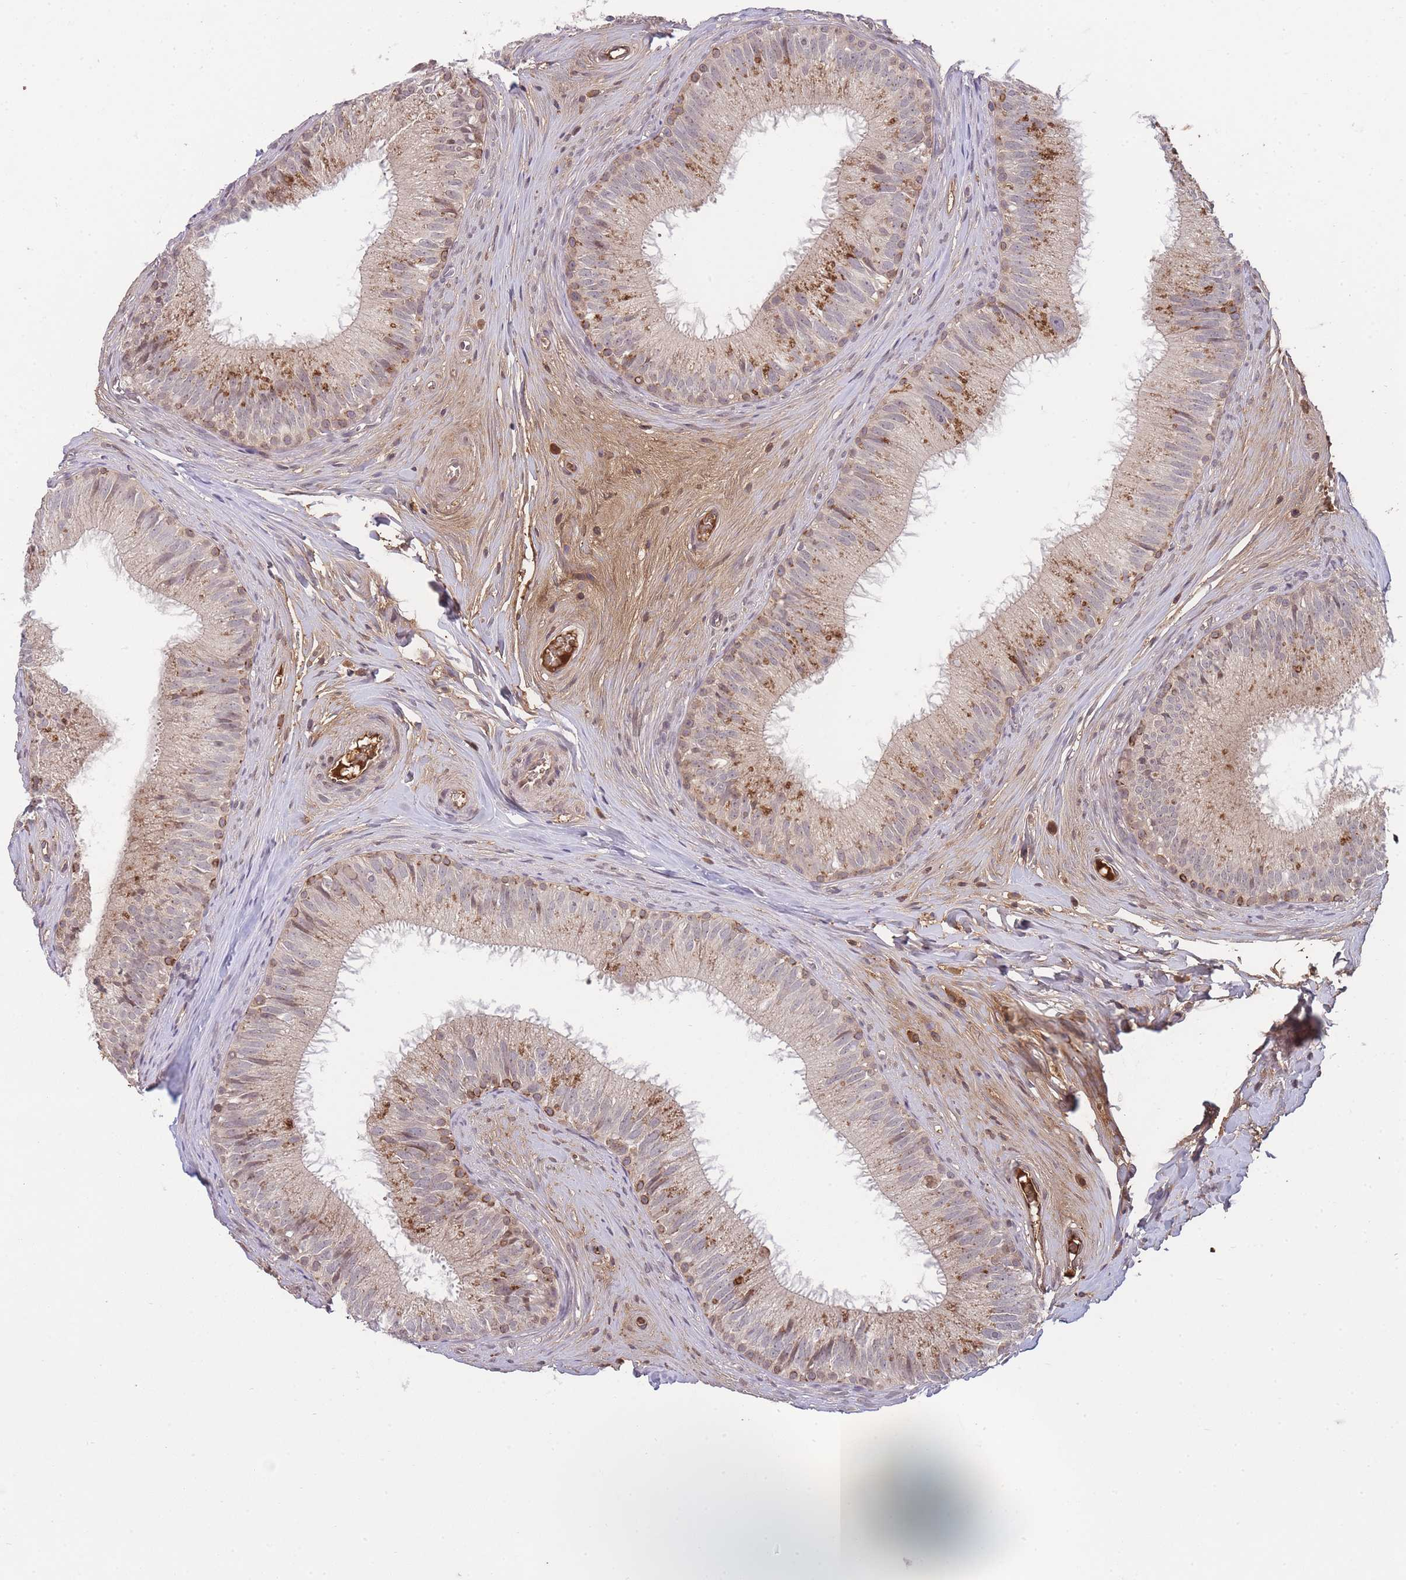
{"staining": {"intensity": "moderate", "quantity": "<25%", "location": "cytoplasmic/membranous"}, "tissue": "epididymis", "cell_type": "Glandular cells", "image_type": "normal", "snomed": [{"axis": "morphology", "description": "Normal tissue, NOS"}, {"axis": "topography", "description": "Epididymis"}], "caption": "Protein staining demonstrates moderate cytoplasmic/membranous staining in about <25% of glandular cells in normal epididymis.", "gene": "RALGDS", "patient": {"sex": "male", "age": 34}}